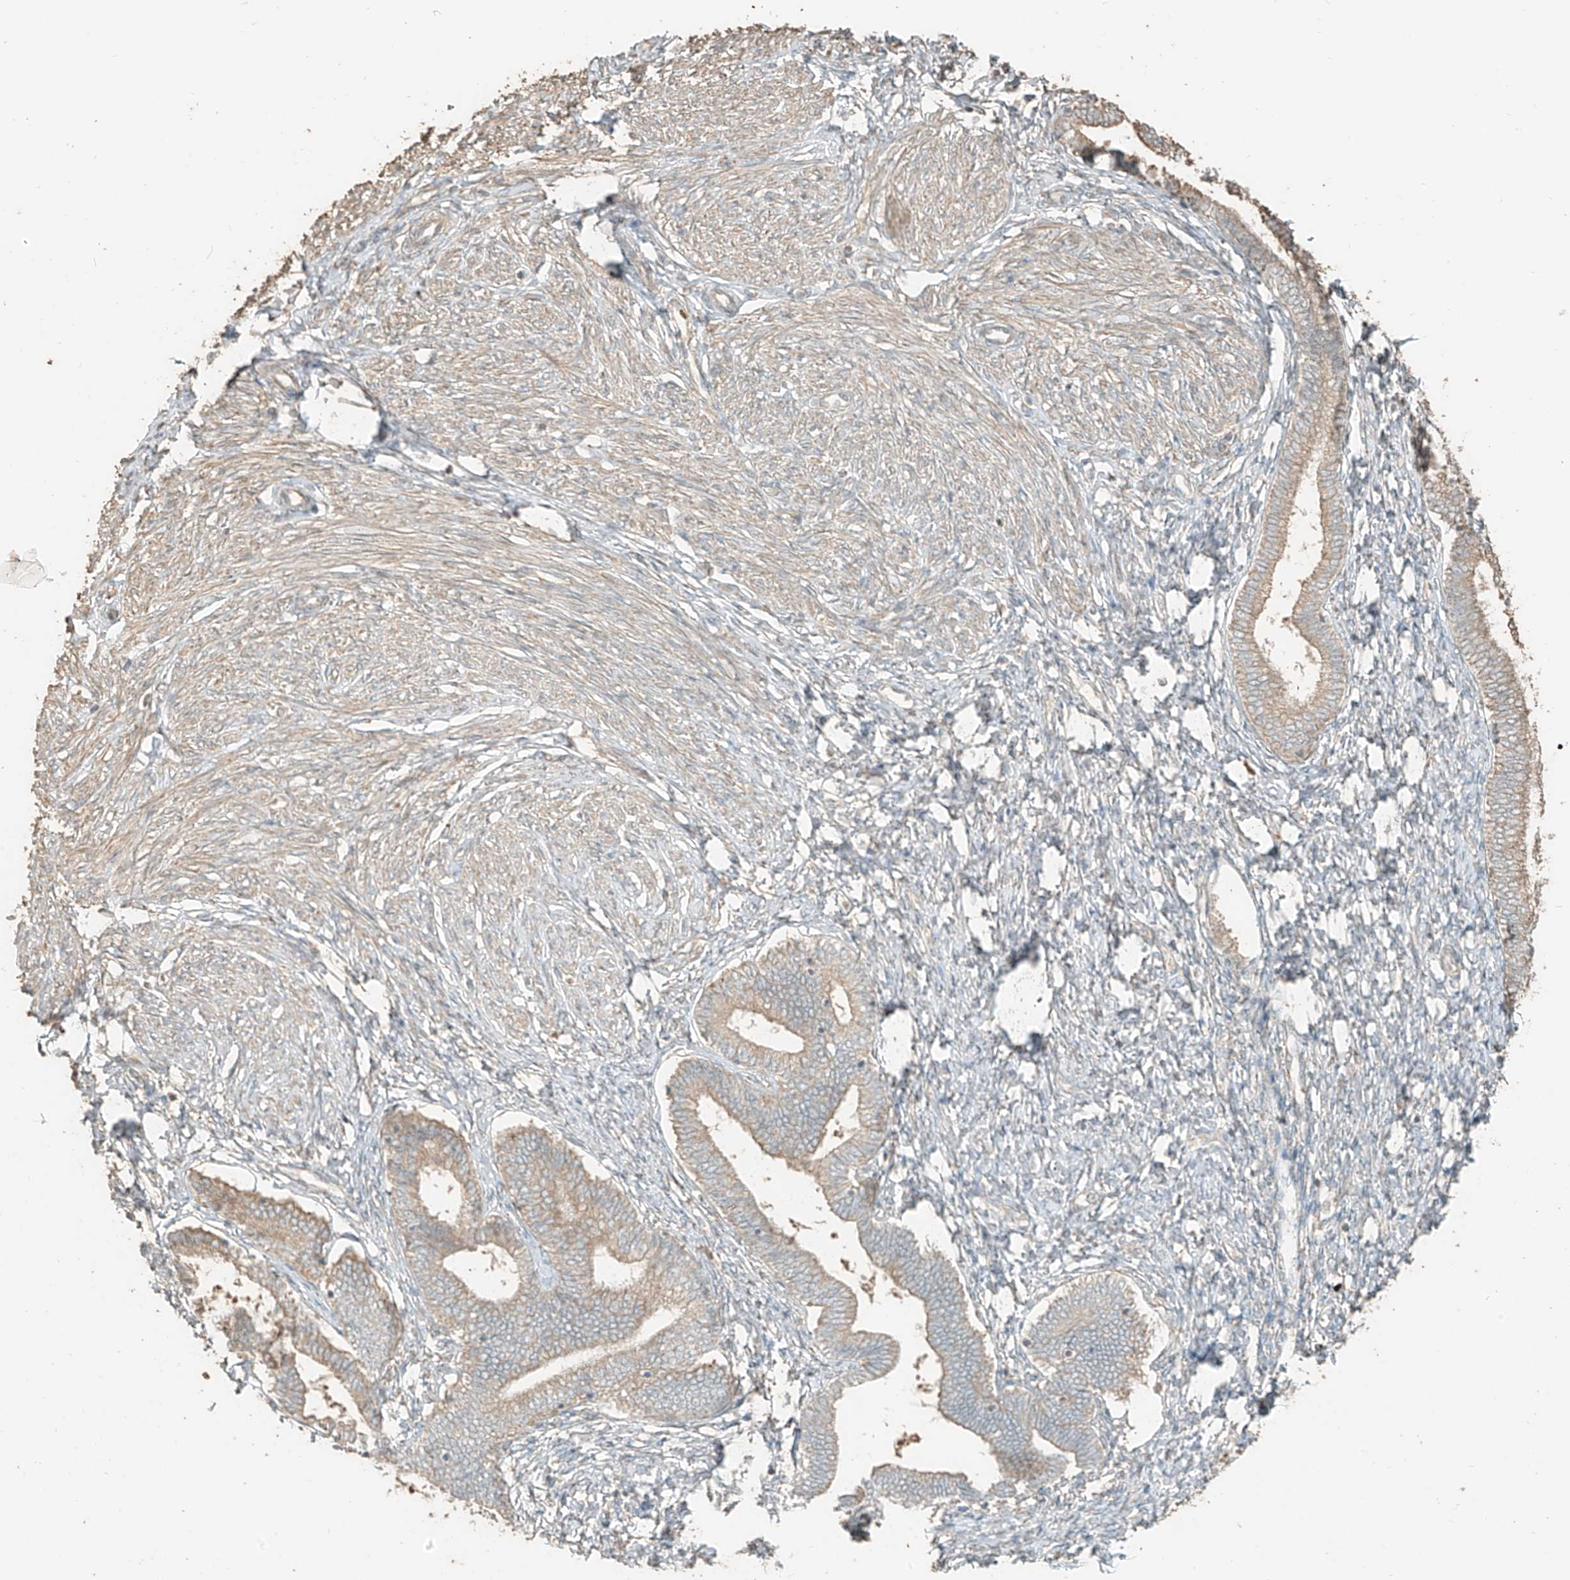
{"staining": {"intensity": "weak", "quantity": "25%-75%", "location": "cytoplasmic/membranous"}, "tissue": "endometrium", "cell_type": "Cells in endometrial stroma", "image_type": "normal", "snomed": [{"axis": "morphology", "description": "Normal tissue, NOS"}, {"axis": "topography", "description": "Endometrium"}], "caption": "Unremarkable endometrium reveals weak cytoplasmic/membranous positivity in about 25%-75% of cells in endometrial stroma The staining was performed using DAB (3,3'-diaminobenzidine), with brown indicating positive protein expression. Nuclei are stained blue with hematoxylin..", "gene": "RFTN2", "patient": {"sex": "female", "age": 72}}